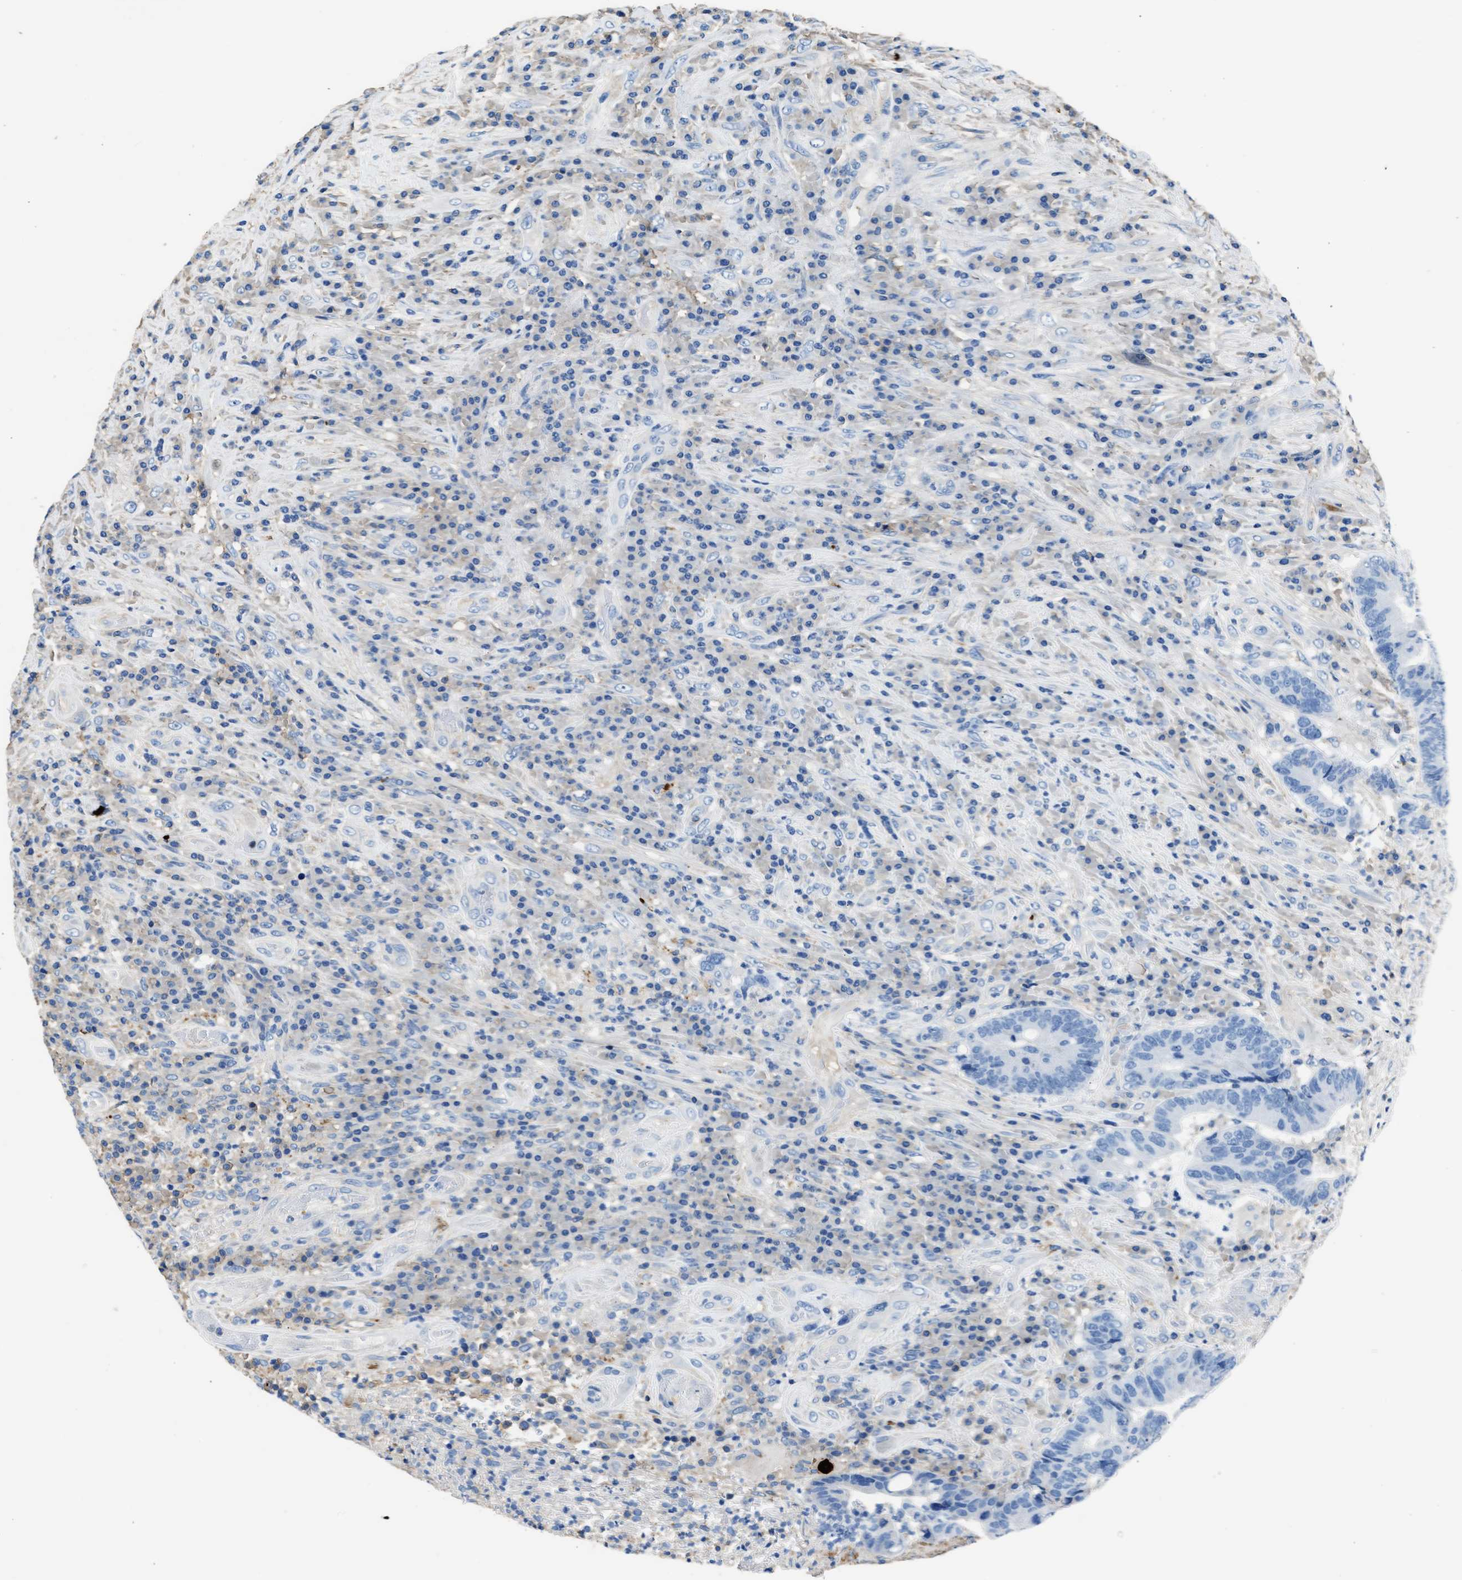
{"staining": {"intensity": "negative", "quantity": "none", "location": "none"}, "tissue": "colorectal cancer", "cell_type": "Tumor cells", "image_type": "cancer", "snomed": [{"axis": "morphology", "description": "Adenocarcinoma, NOS"}, {"axis": "topography", "description": "Rectum"}], "caption": "Tumor cells are negative for brown protein staining in colorectal cancer (adenocarcinoma).", "gene": "KCNQ4", "patient": {"sex": "female", "age": 89}}